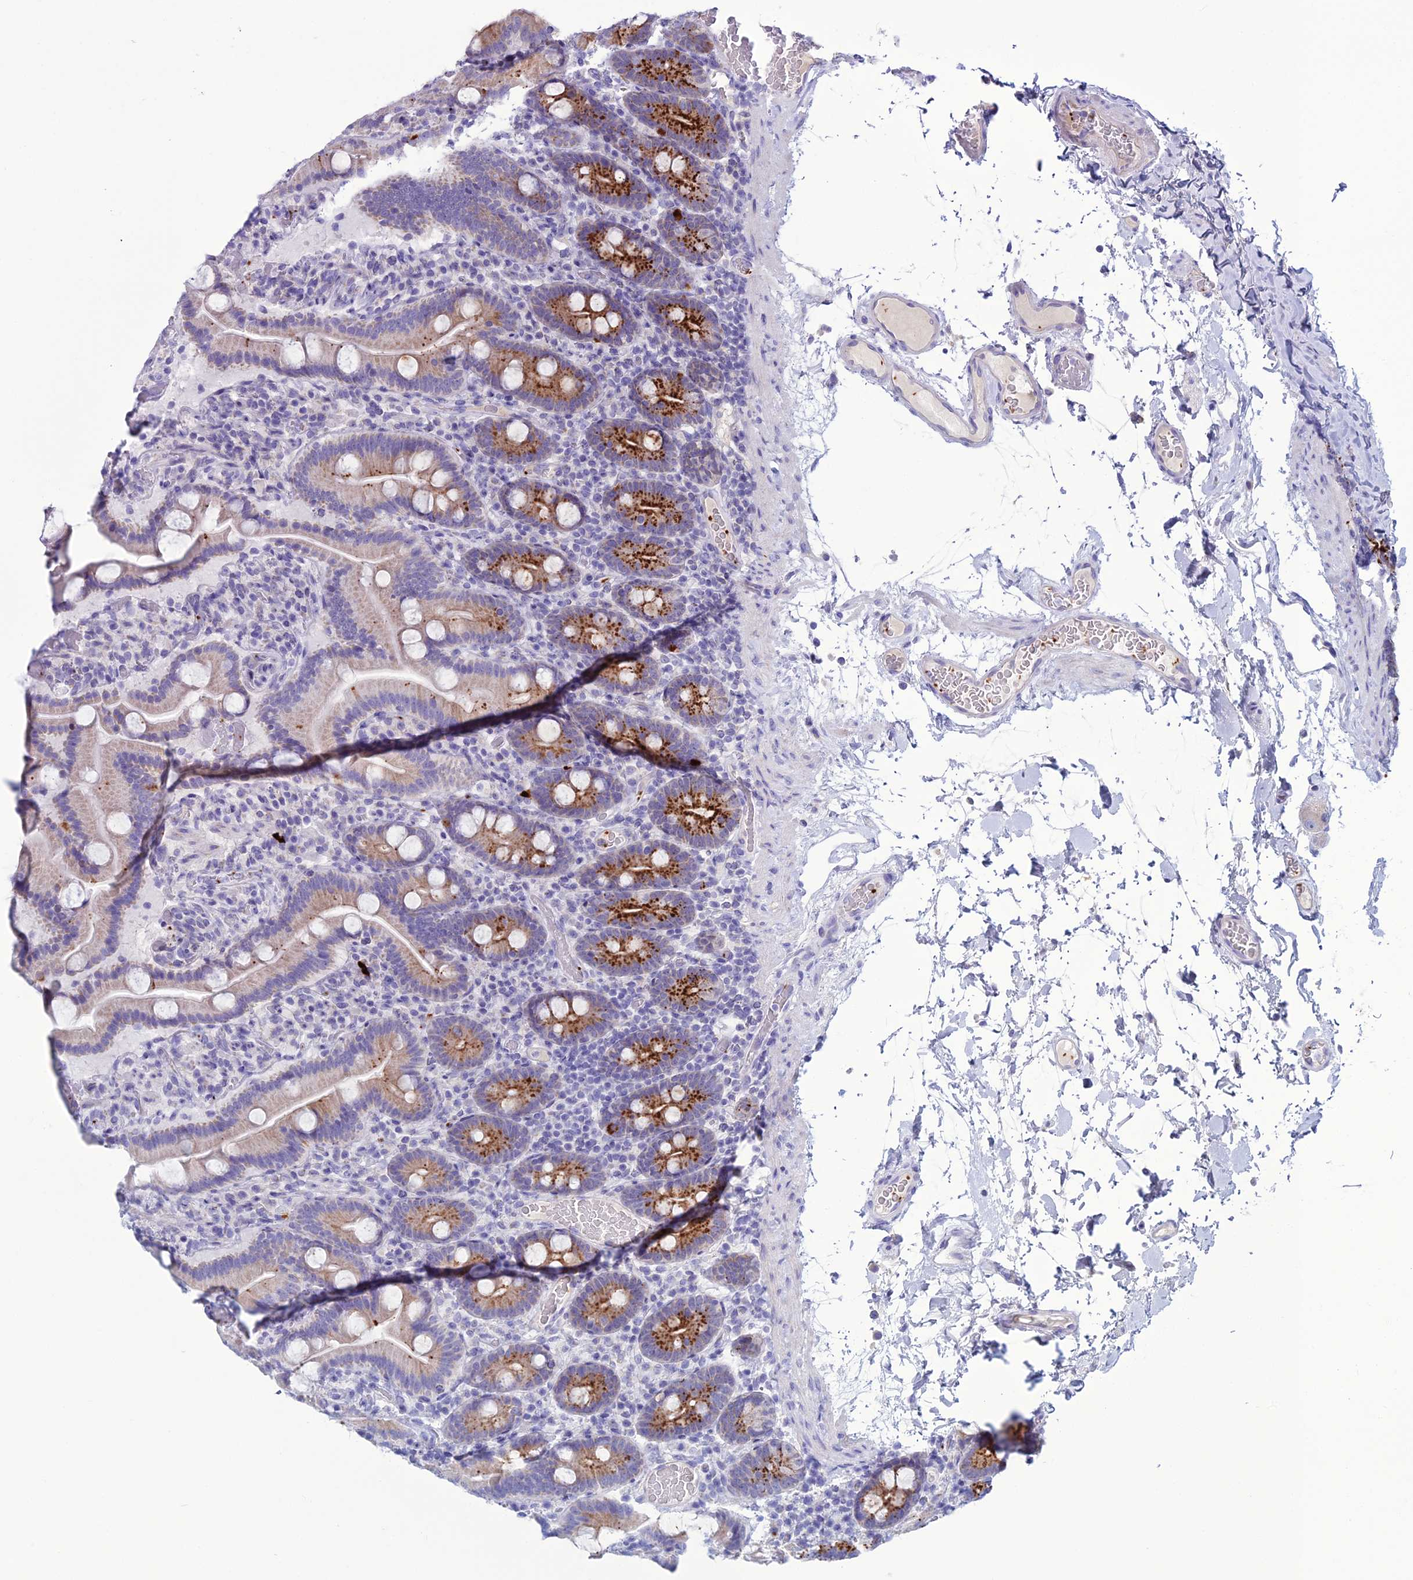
{"staining": {"intensity": "strong", "quantity": "25%-75%", "location": "cytoplasmic/membranous"}, "tissue": "duodenum", "cell_type": "Glandular cells", "image_type": "normal", "snomed": [{"axis": "morphology", "description": "Normal tissue, NOS"}, {"axis": "topography", "description": "Duodenum"}], "caption": "Immunohistochemistry histopathology image of benign human duodenum stained for a protein (brown), which reveals high levels of strong cytoplasmic/membranous positivity in approximately 25%-75% of glandular cells.", "gene": "C21orf140", "patient": {"sex": "male", "age": 55}}